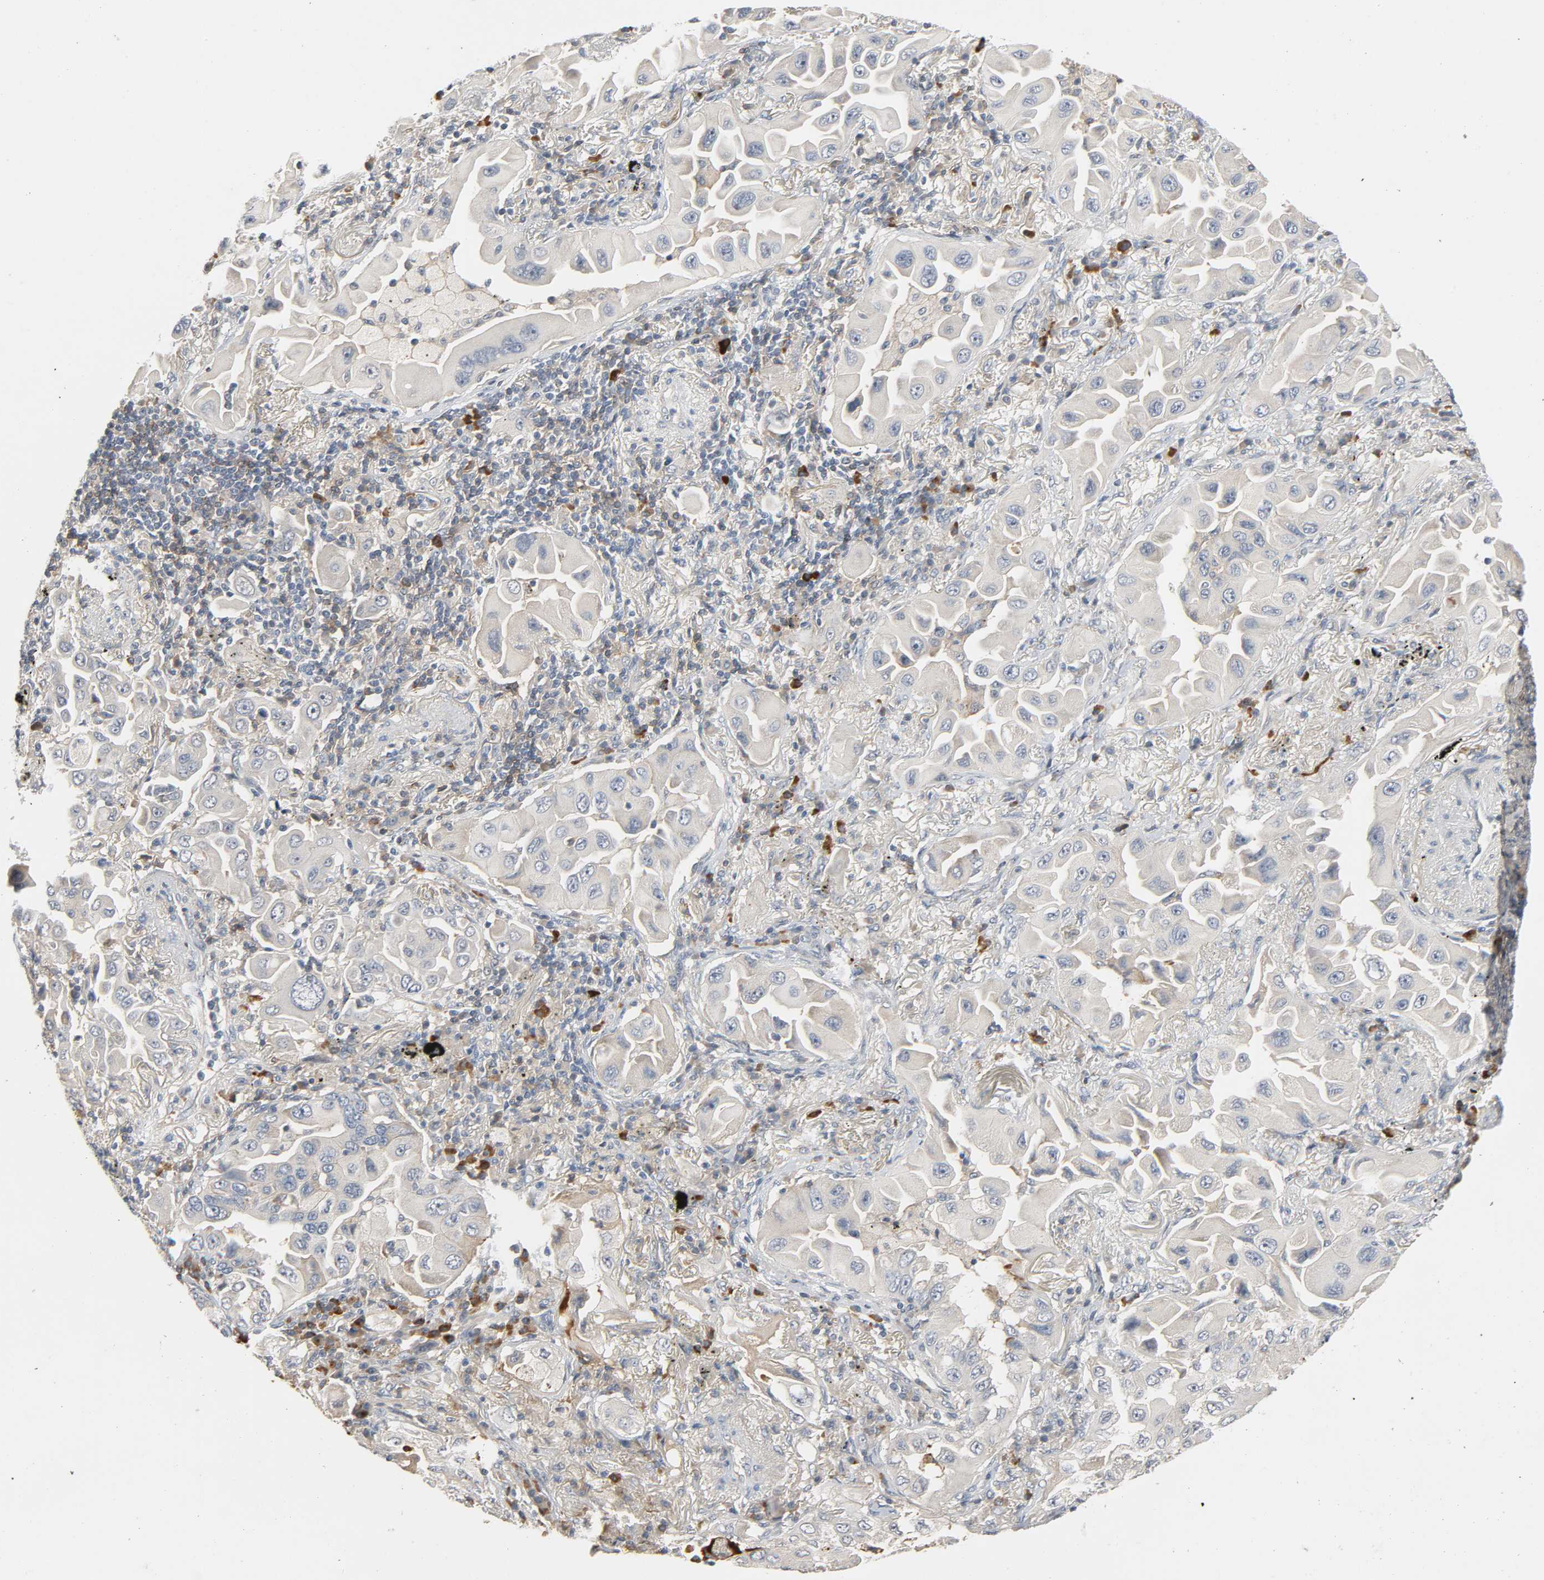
{"staining": {"intensity": "negative", "quantity": "none", "location": "none"}, "tissue": "lung cancer", "cell_type": "Tumor cells", "image_type": "cancer", "snomed": [{"axis": "morphology", "description": "Adenocarcinoma, NOS"}, {"axis": "topography", "description": "Lung"}], "caption": "Immunohistochemical staining of lung adenocarcinoma exhibits no significant staining in tumor cells.", "gene": "CD4", "patient": {"sex": "female", "age": 65}}